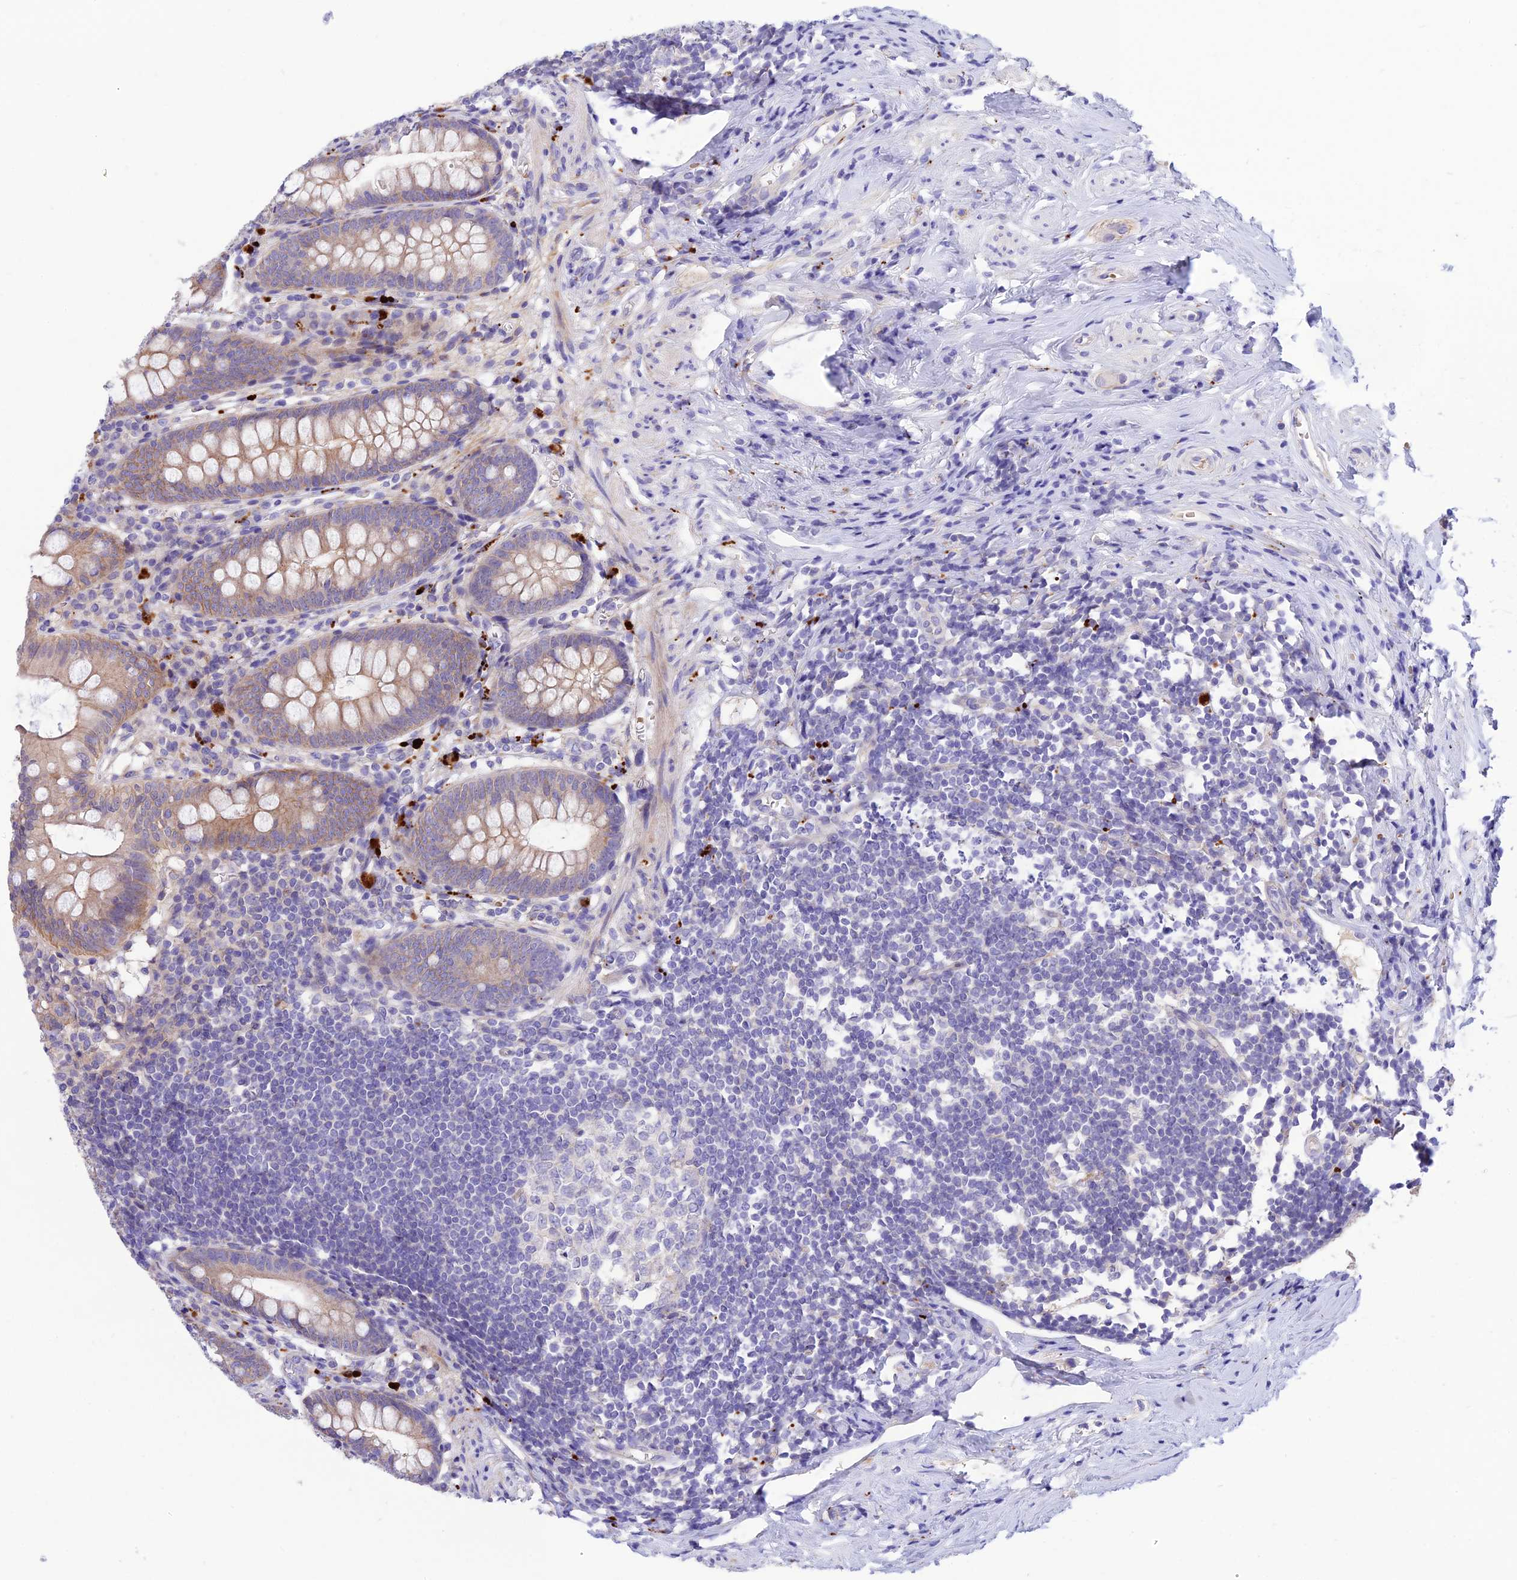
{"staining": {"intensity": "weak", "quantity": "25%-75%", "location": "cytoplasmic/membranous"}, "tissue": "appendix", "cell_type": "Glandular cells", "image_type": "normal", "snomed": [{"axis": "morphology", "description": "Normal tissue, NOS"}, {"axis": "topography", "description": "Appendix"}], "caption": "Immunohistochemical staining of benign appendix shows low levels of weak cytoplasmic/membranous positivity in about 25%-75% of glandular cells.", "gene": "CCDC157", "patient": {"sex": "female", "age": 51}}